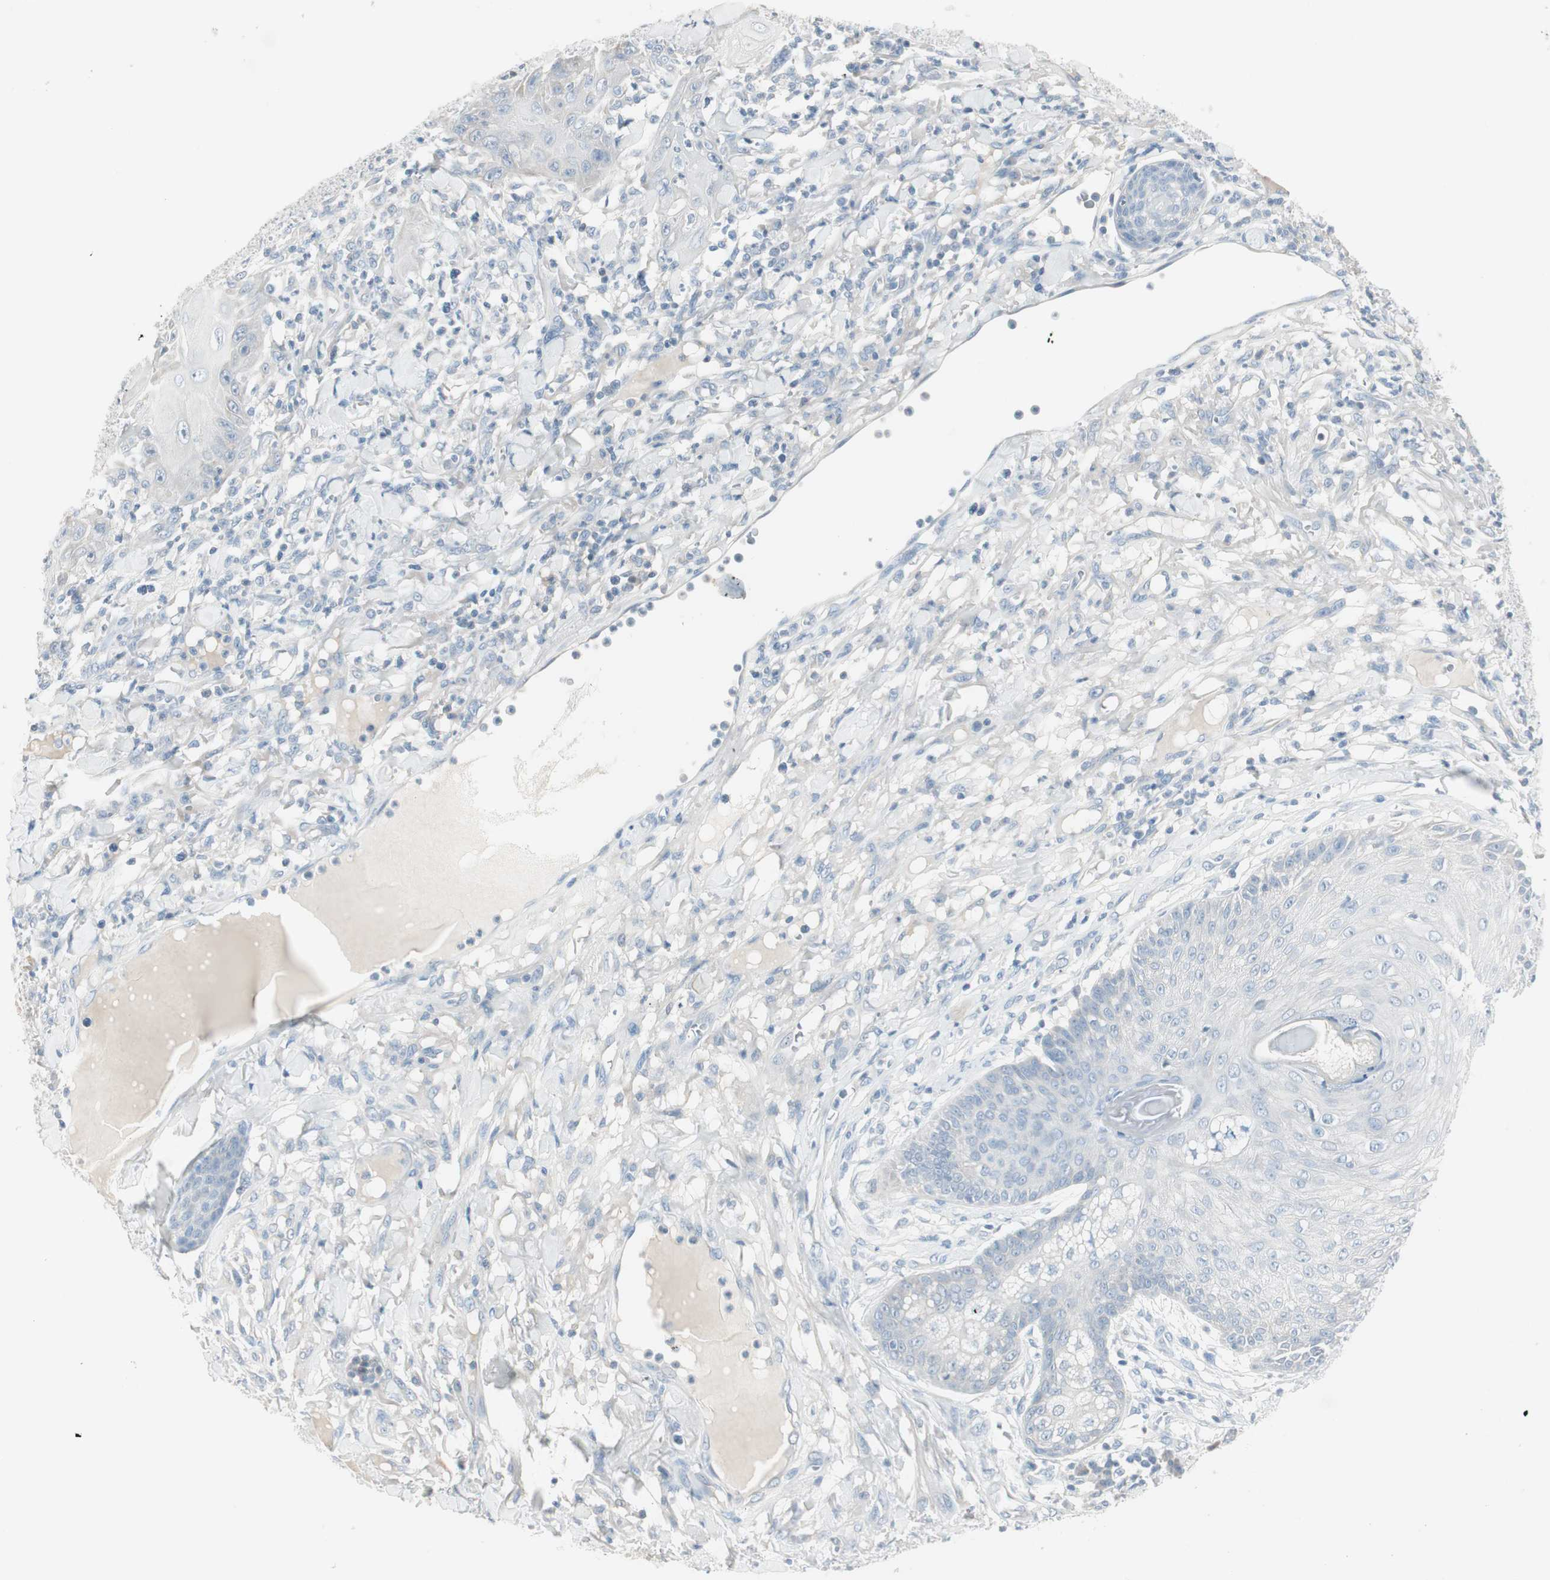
{"staining": {"intensity": "negative", "quantity": "none", "location": "none"}, "tissue": "skin cancer", "cell_type": "Tumor cells", "image_type": "cancer", "snomed": [{"axis": "morphology", "description": "Squamous cell carcinoma, NOS"}, {"axis": "topography", "description": "Skin"}], "caption": "The micrograph exhibits no staining of tumor cells in skin cancer (squamous cell carcinoma). (Stains: DAB (3,3'-diaminobenzidine) immunohistochemistry with hematoxylin counter stain, Microscopy: brightfield microscopy at high magnification).", "gene": "ITLN2", "patient": {"sex": "female", "age": 78}}